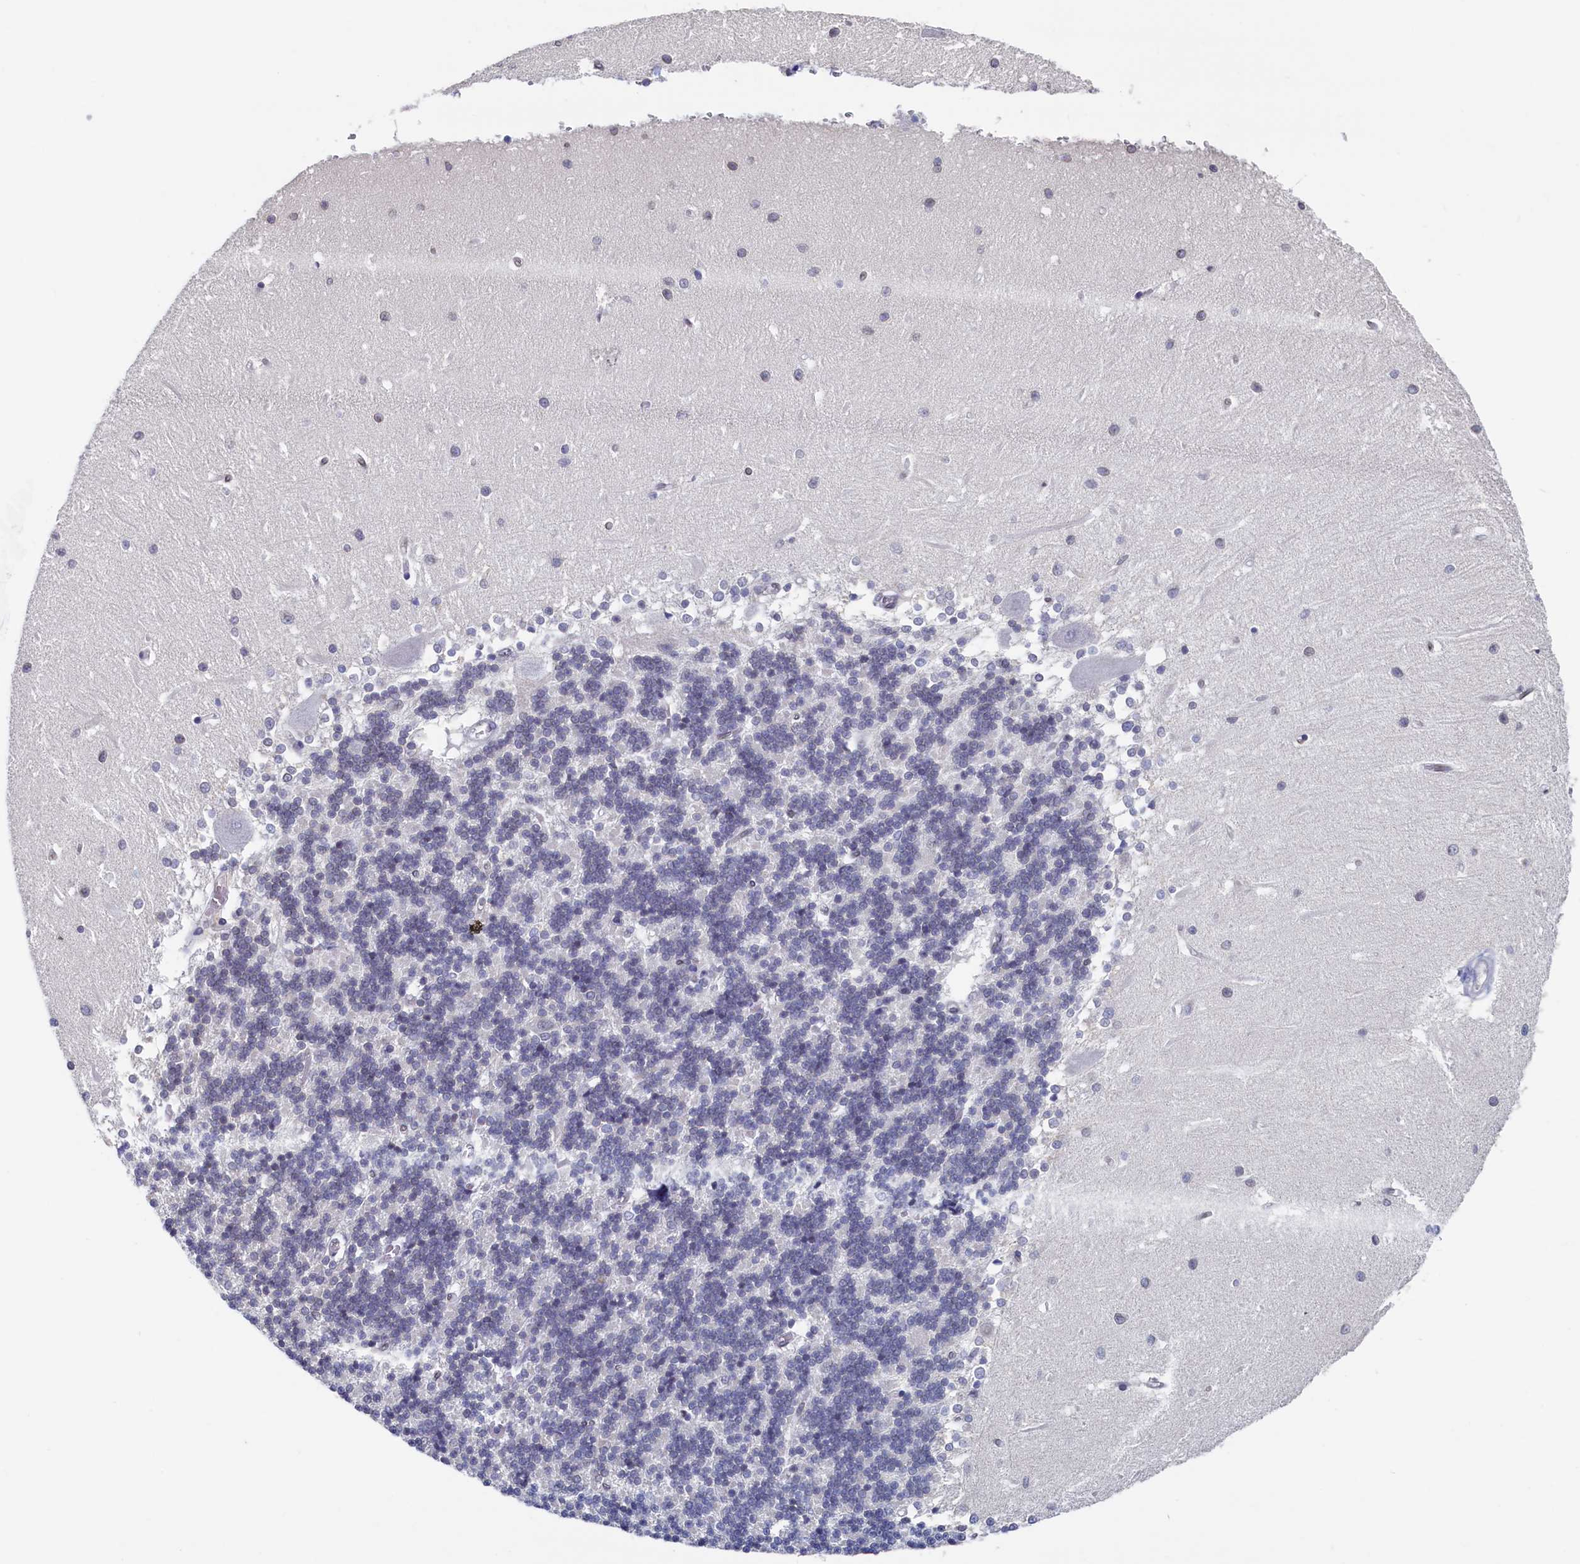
{"staining": {"intensity": "negative", "quantity": "none", "location": "none"}, "tissue": "cerebellum", "cell_type": "Cells in granular layer", "image_type": "normal", "snomed": [{"axis": "morphology", "description": "Normal tissue, NOS"}, {"axis": "topography", "description": "Cerebellum"}], "caption": "An immunohistochemistry photomicrograph of benign cerebellum is shown. There is no staining in cells in granular layer of cerebellum.", "gene": "C11orf54", "patient": {"sex": "male", "age": 37}}